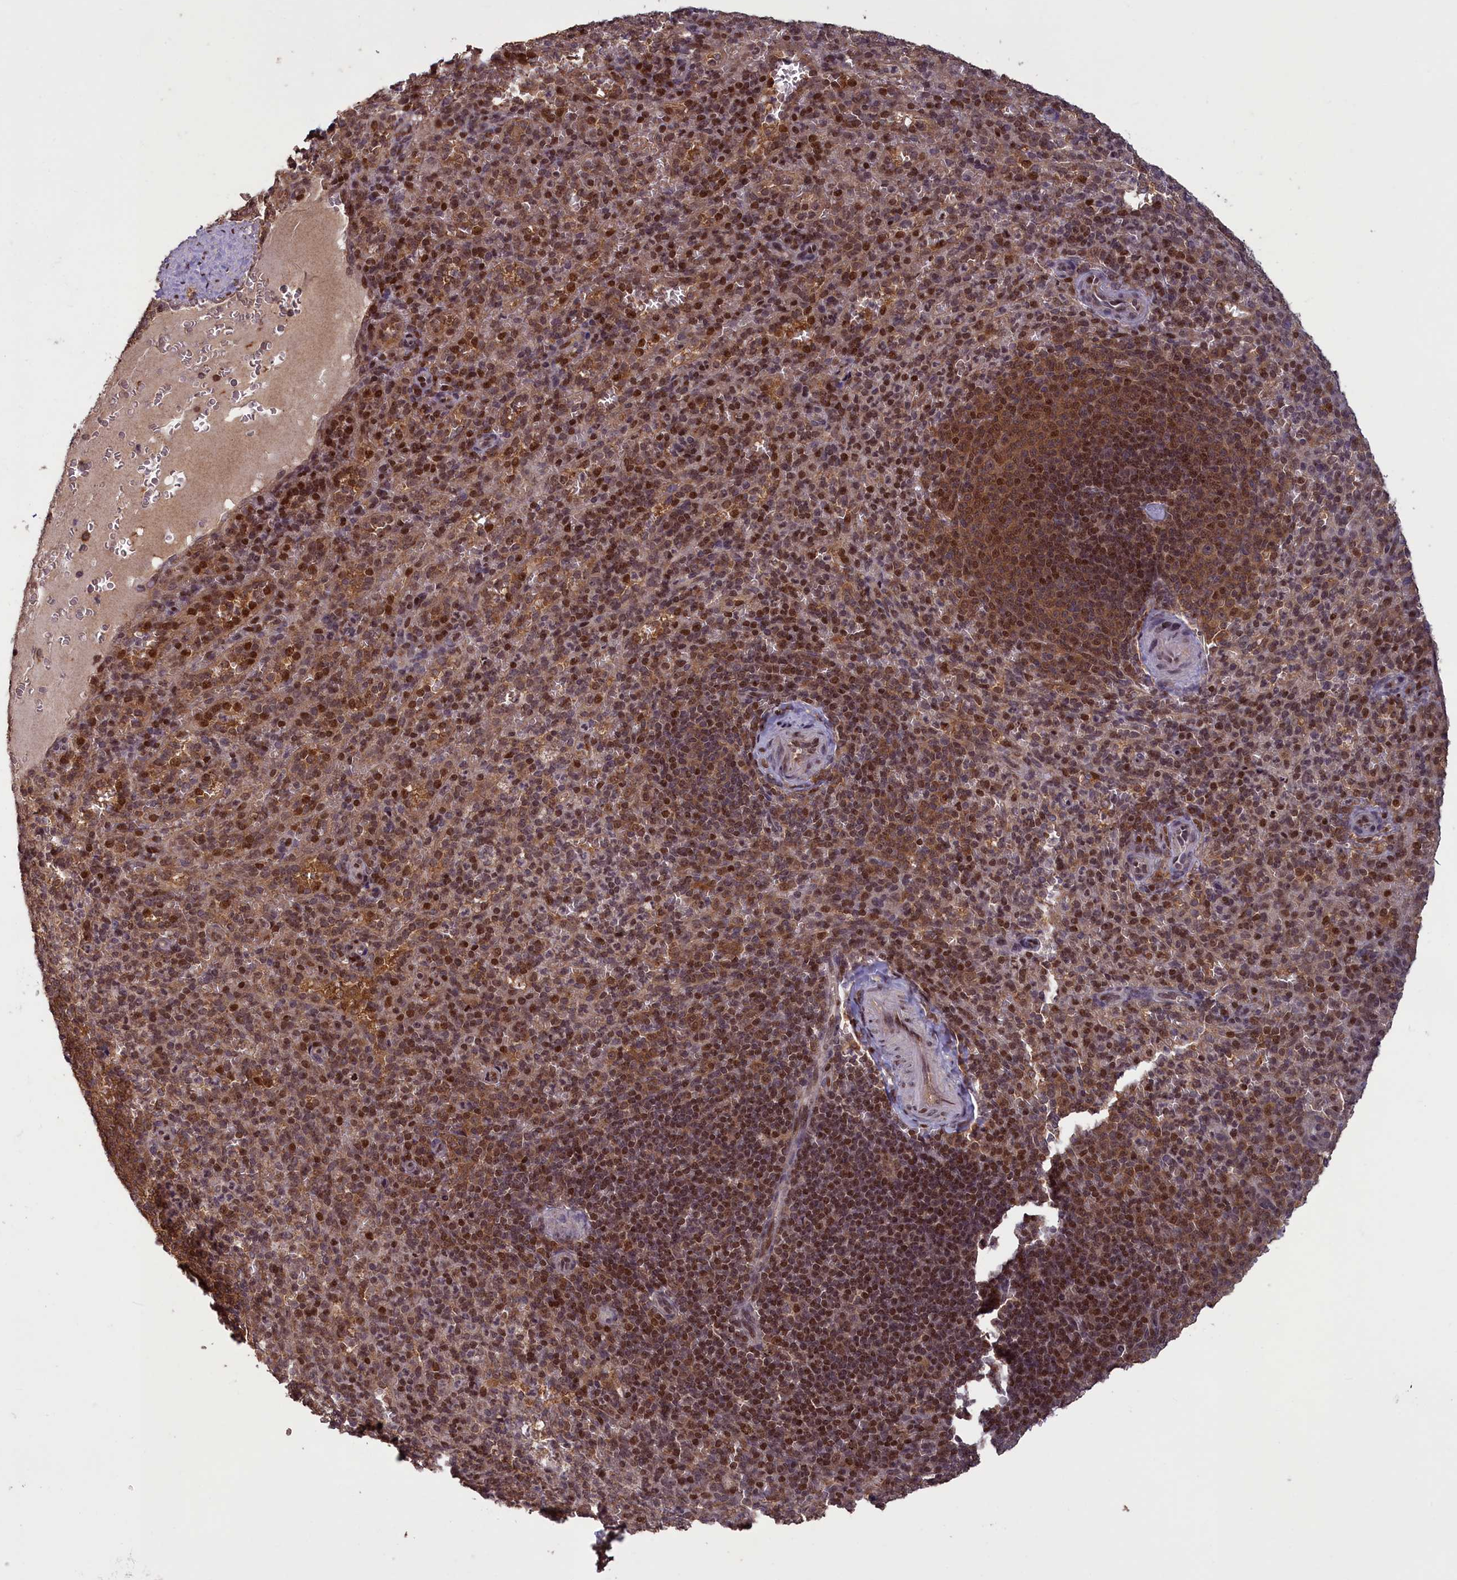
{"staining": {"intensity": "moderate", "quantity": "25%-75%", "location": "nuclear"}, "tissue": "spleen", "cell_type": "Cells in red pulp", "image_type": "normal", "snomed": [{"axis": "morphology", "description": "Normal tissue, NOS"}, {"axis": "topography", "description": "Spleen"}], "caption": "A brown stain labels moderate nuclear expression of a protein in cells in red pulp of benign human spleen. (Stains: DAB in brown, nuclei in blue, Microscopy: brightfield microscopy at high magnification).", "gene": "NUBP1", "patient": {"sex": "female", "age": 21}}